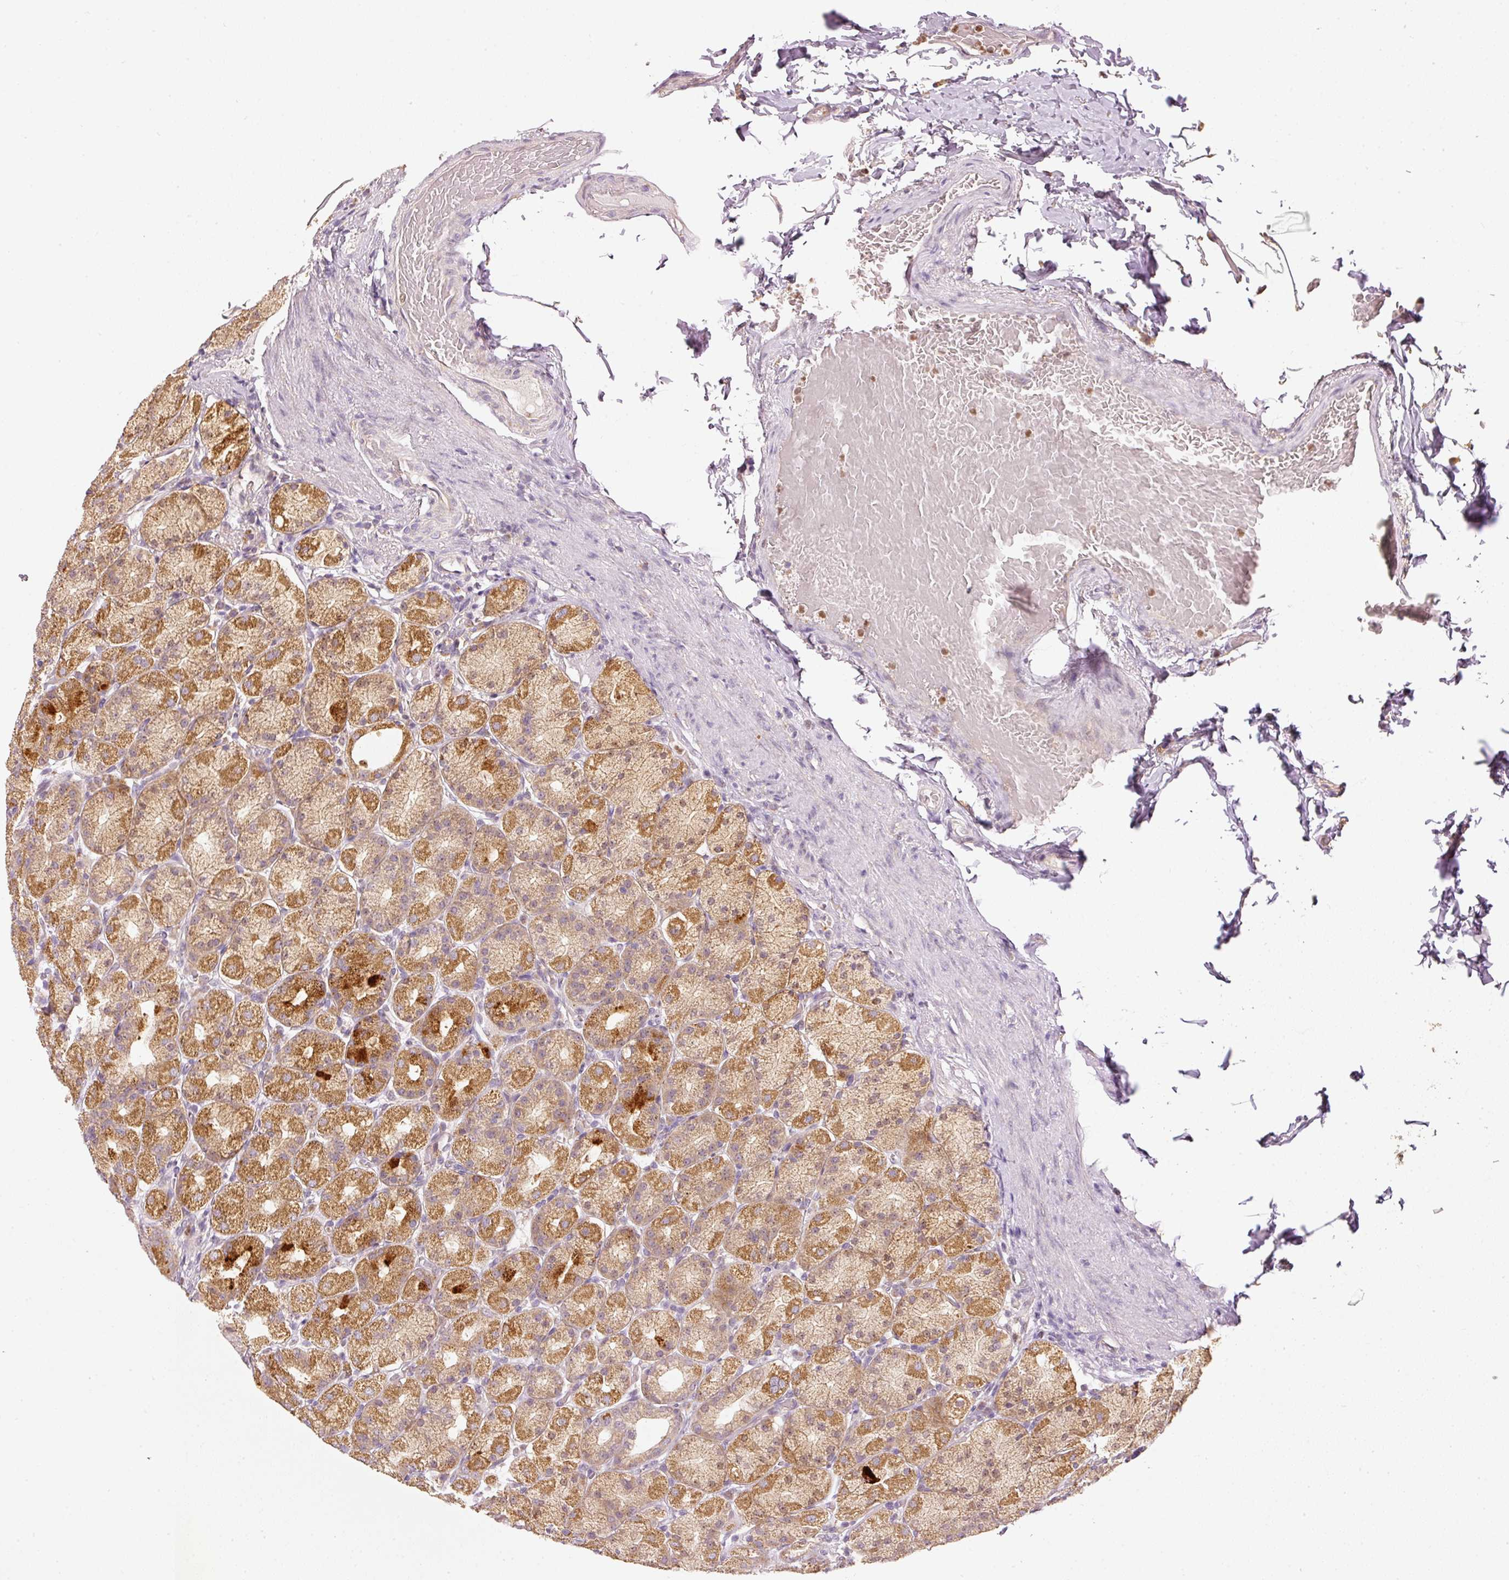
{"staining": {"intensity": "moderate", "quantity": ">75%", "location": "cytoplasmic/membranous"}, "tissue": "stomach", "cell_type": "Glandular cells", "image_type": "normal", "snomed": [{"axis": "morphology", "description": "Normal tissue, NOS"}, {"axis": "topography", "description": "Stomach, upper"}, {"axis": "topography", "description": "Stomach"}], "caption": "Immunohistochemistry of benign stomach exhibits medium levels of moderate cytoplasmic/membranous positivity in approximately >75% of glandular cells.", "gene": "MTHFD1L", "patient": {"sex": "male", "age": 68}}